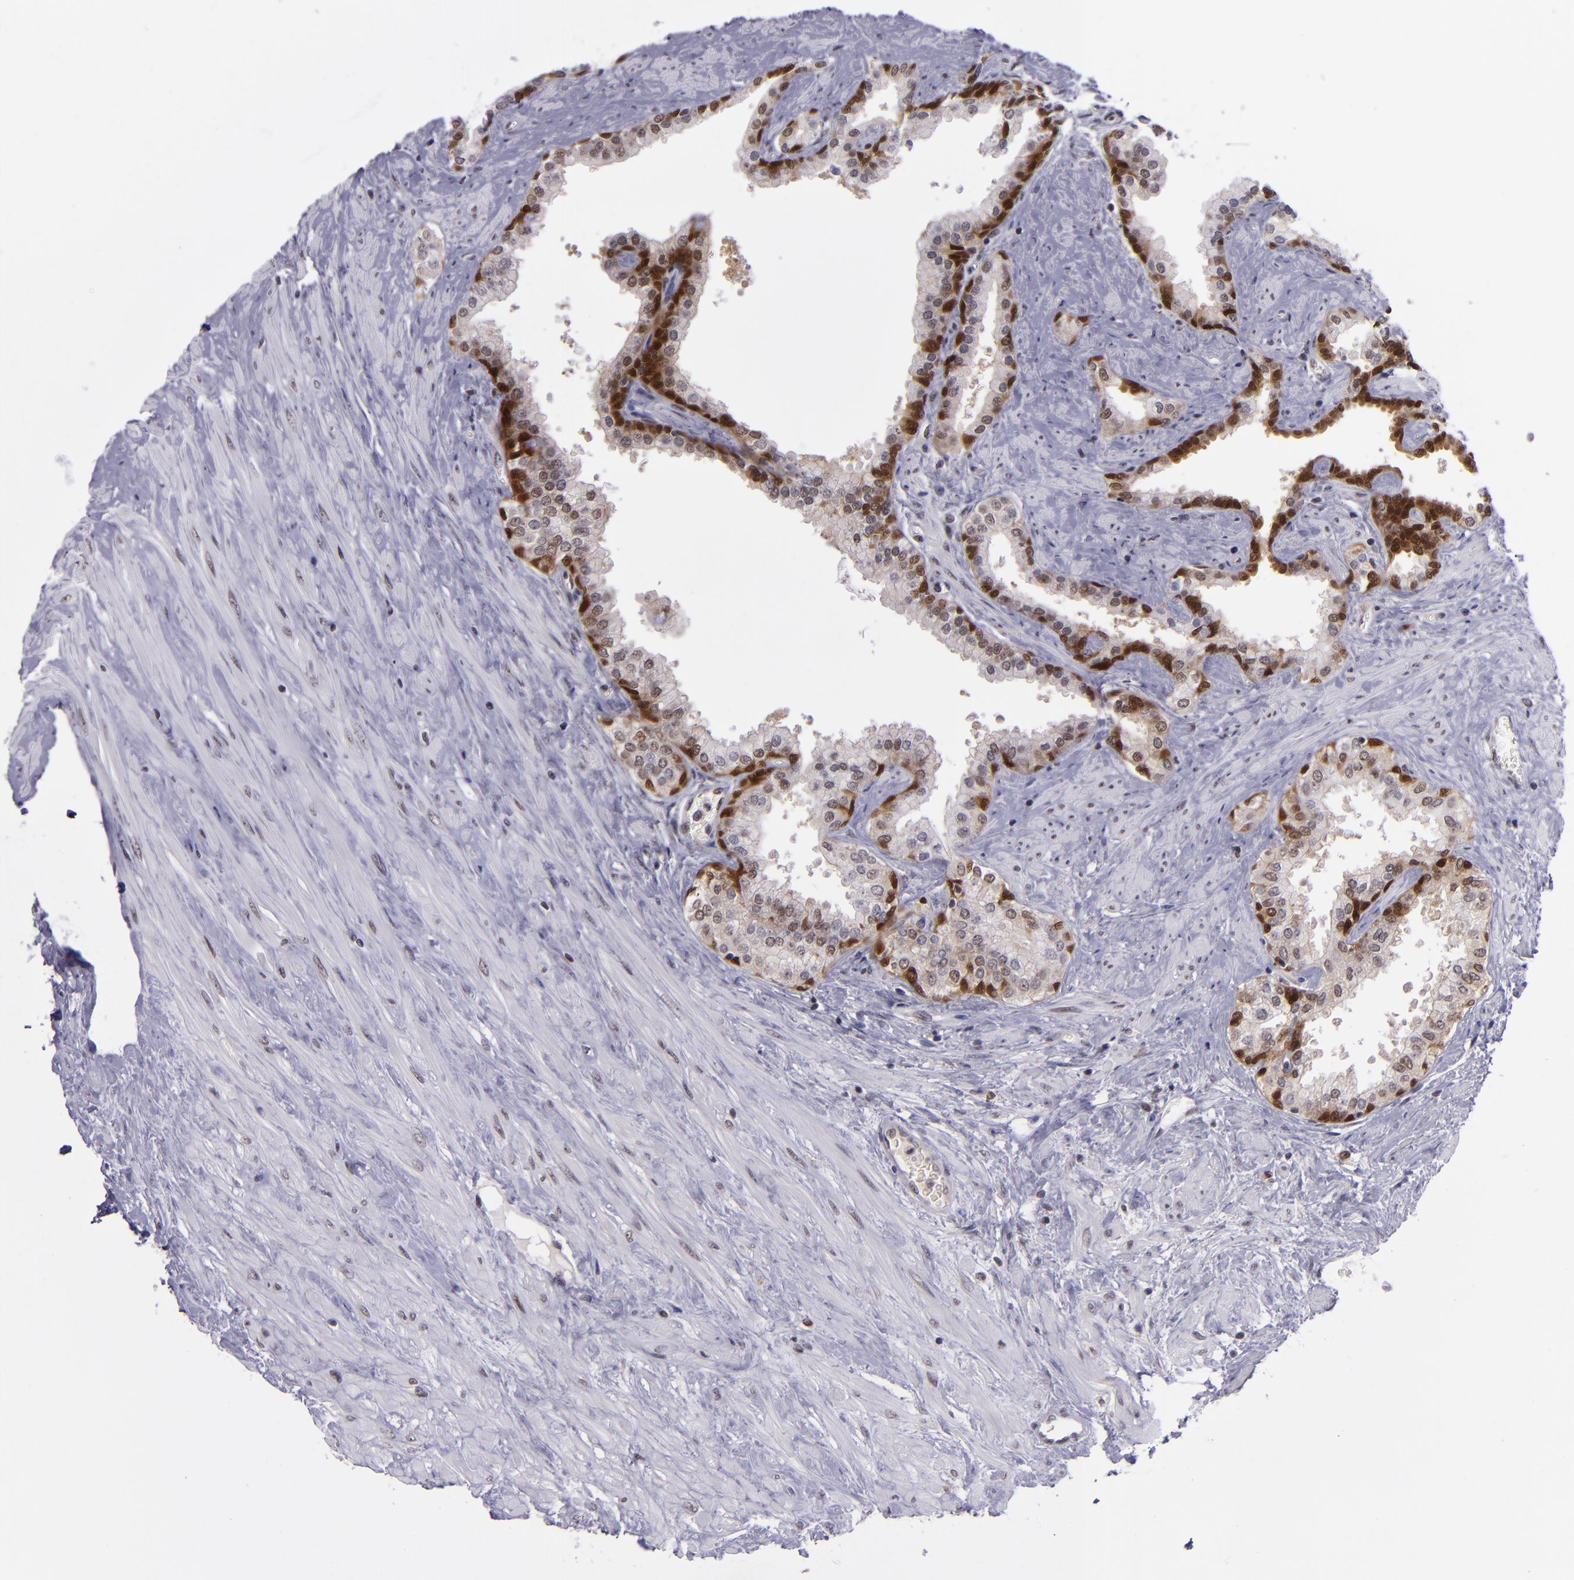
{"staining": {"intensity": "strong", "quantity": ">75%", "location": "cytoplasmic/membranous,nuclear"}, "tissue": "prostate", "cell_type": "Glandular cells", "image_type": "normal", "snomed": [{"axis": "morphology", "description": "Normal tissue, NOS"}, {"axis": "topography", "description": "Prostate"}], "caption": "Unremarkable prostate demonstrates strong cytoplasmic/membranous,nuclear positivity in approximately >75% of glandular cells.", "gene": "BAG1", "patient": {"sex": "male", "age": 60}}